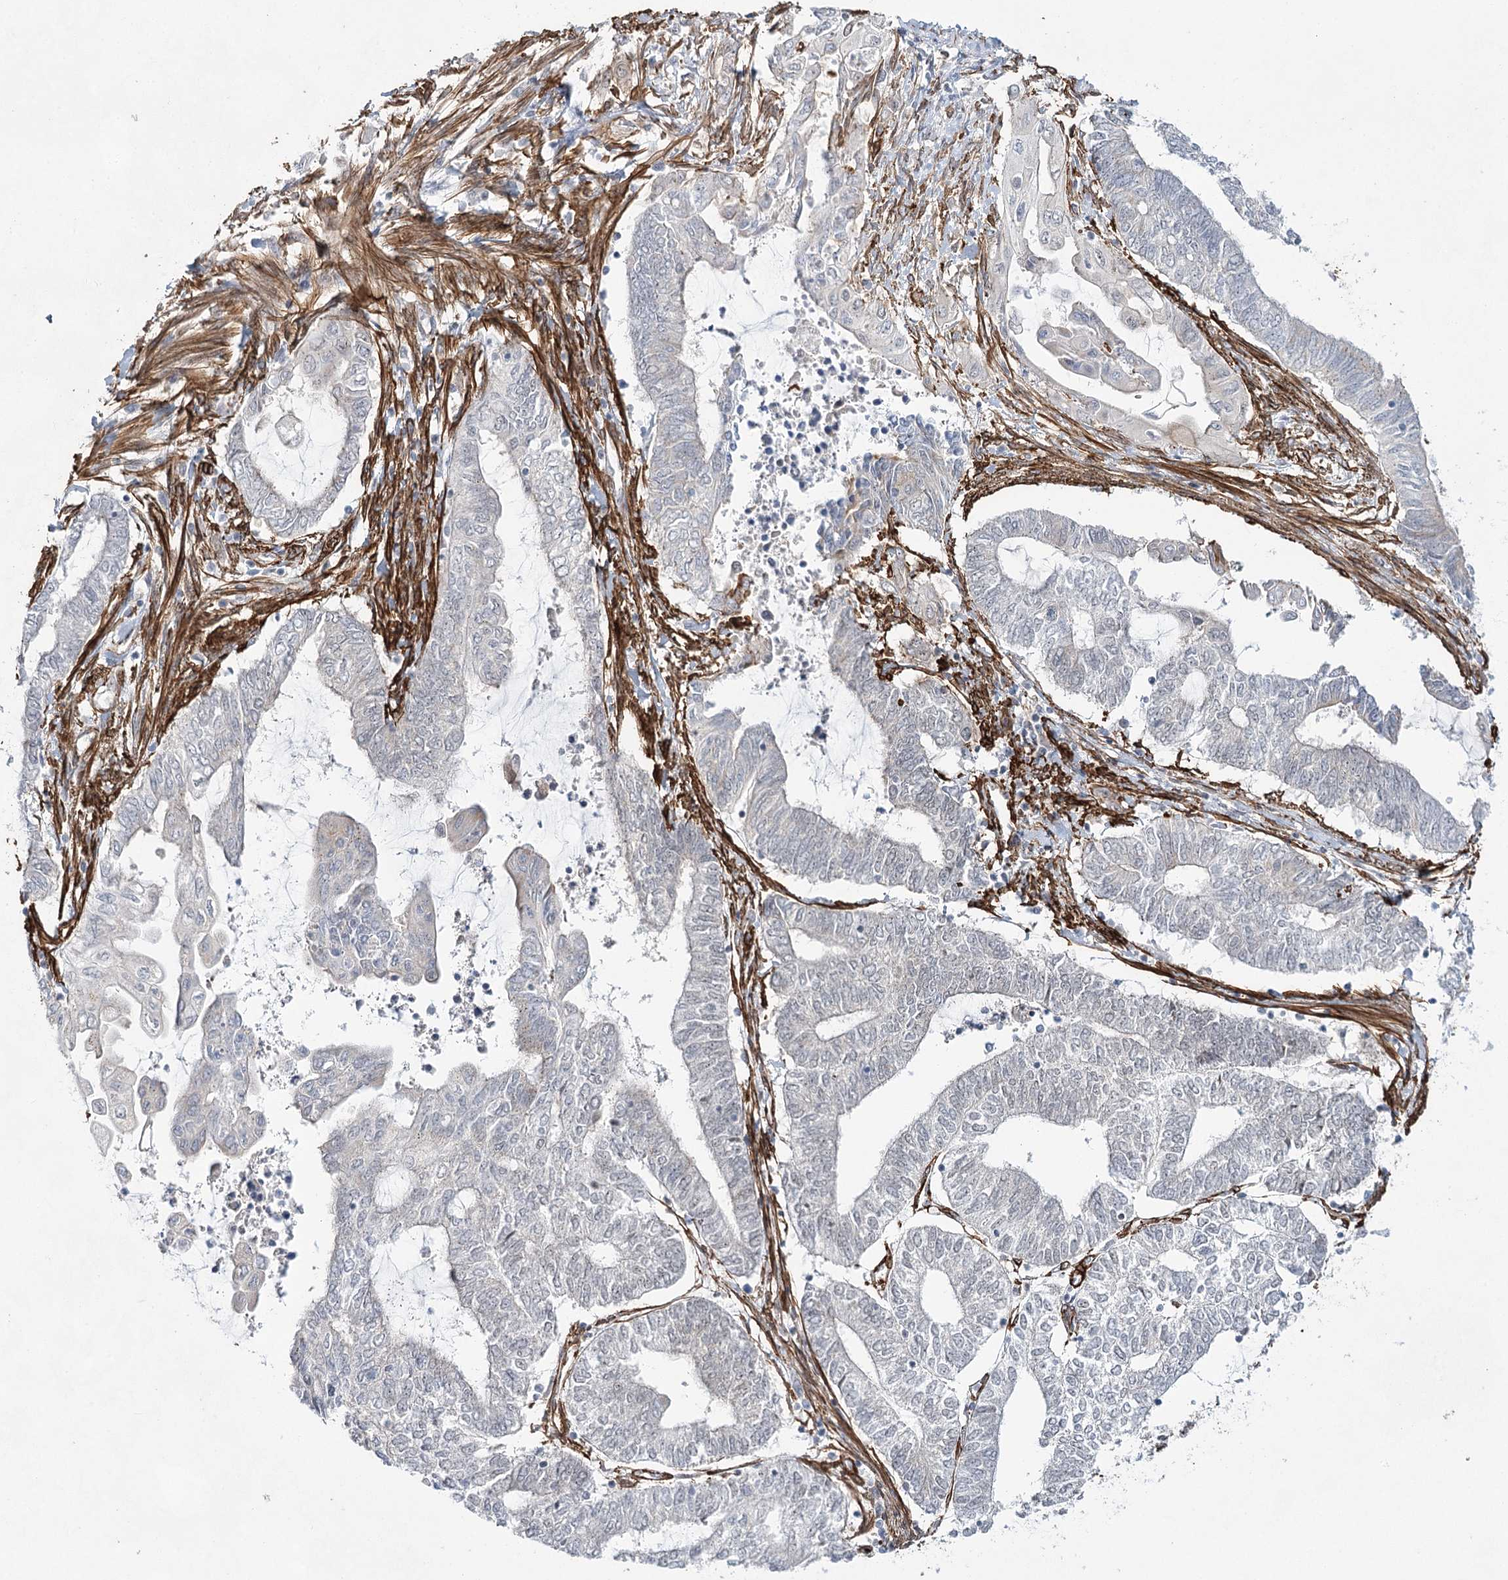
{"staining": {"intensity": "negative", "quantity": "none", "location": "none"}, "tissue": "endometrial cancer", "cell_type": "Tumor cells", "image_type": "cancer", "snomed": [{"axis": "morphology", "description": "Adenocarcinoma, NOS"}, {"axis": "topography", "description": "Uterus"}, {"axis": "topography", "description": "Endometrium"}], "caption": "A photomicrograph of endometrial adenocarcinoma stained for a protein demonstrates no brown staining in tumor cells. (DAB immunohistochemistry with hematoxylin counter stain).", "gene": "CWF19L1", "patient": {"sex": "female", "age": 70}}